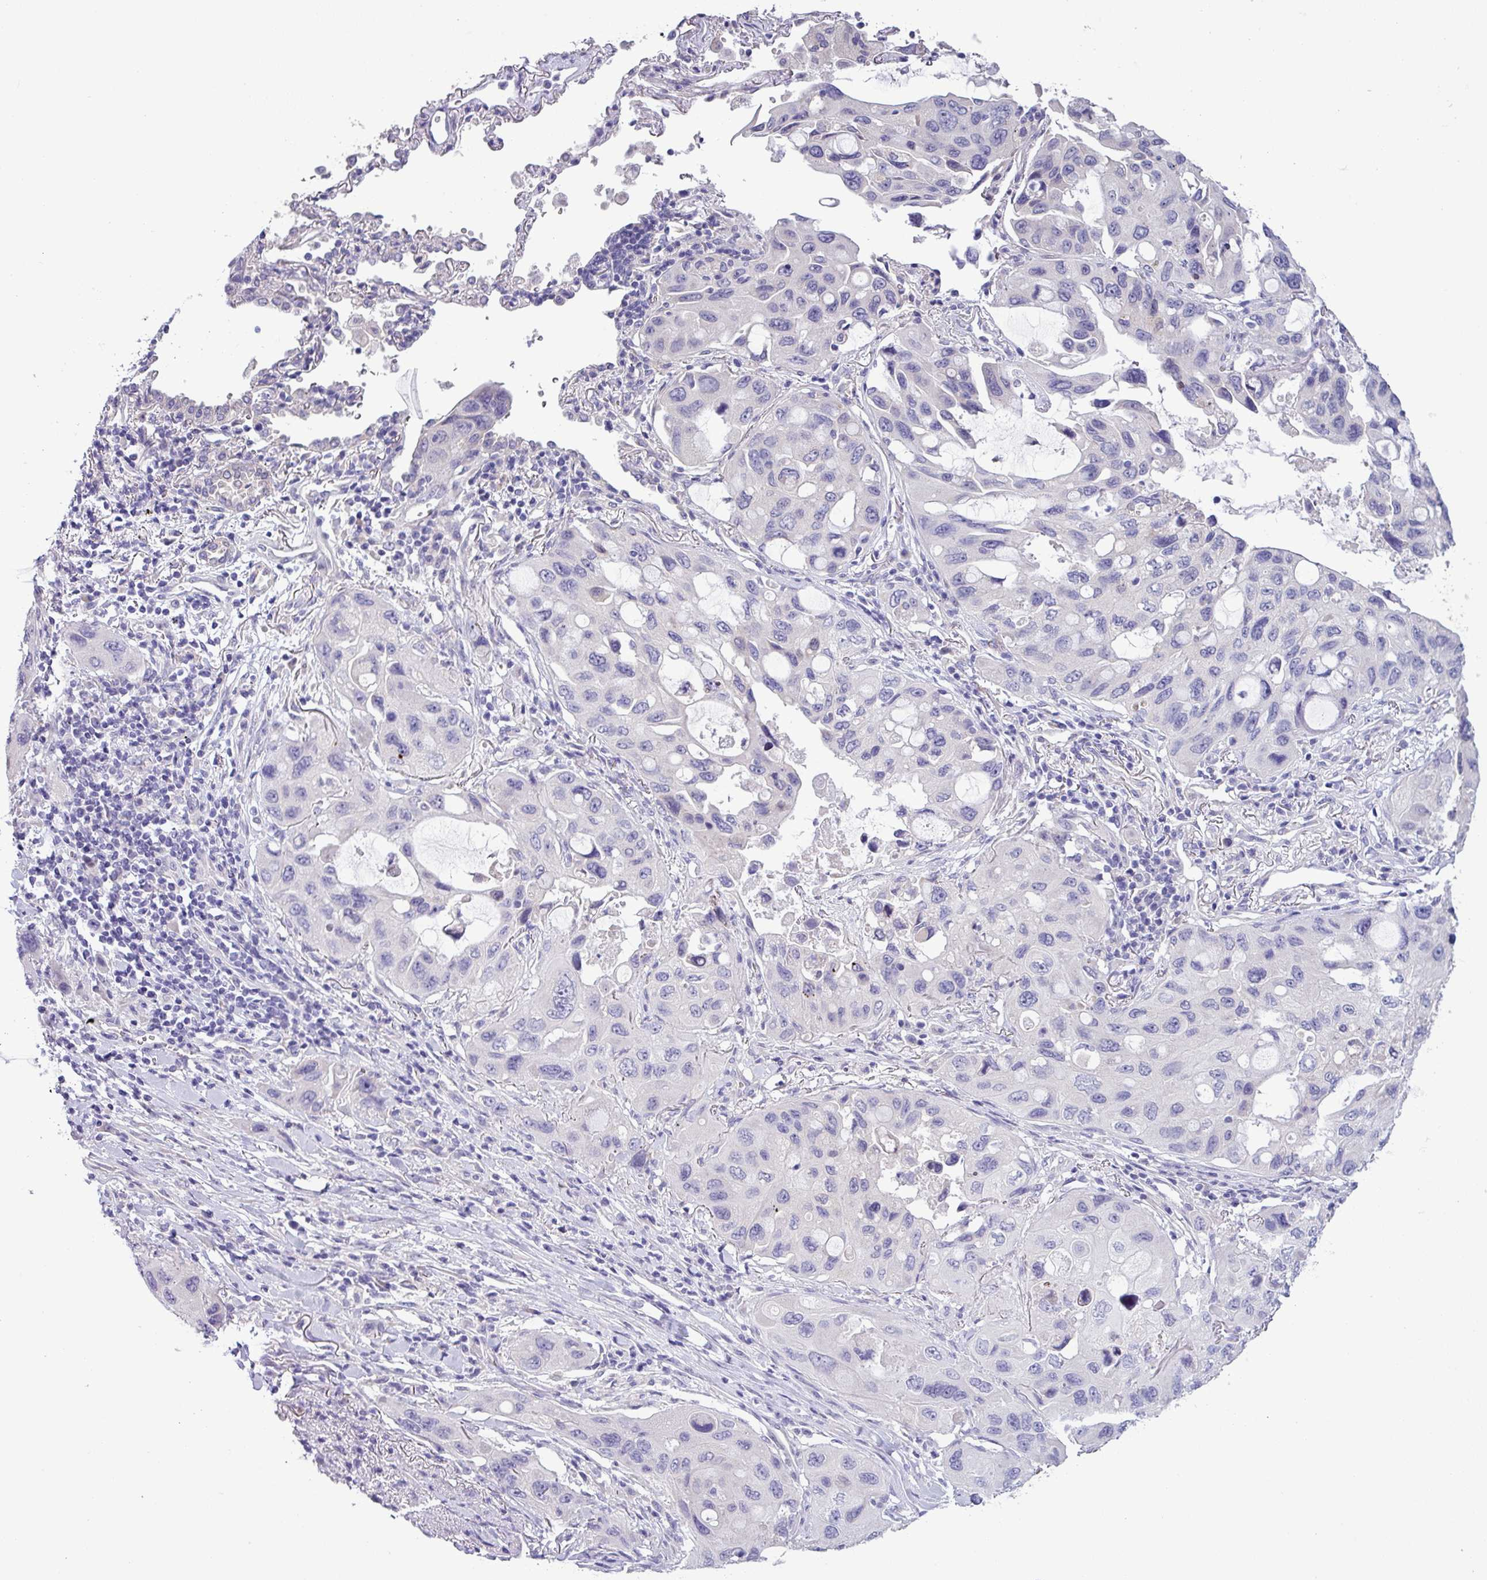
{"staining": {"intensity": "negative", "quantity": "none", "location": "none"}, "tissue": "lung cancer", "cell_type": "Tumor cells", "image_type": "cancer", "snomed": [{"axis": "morphology", "description": "Squamous cell carcinoma, NOS"}, {"axis": "topography", "description": "Lung"}], "caption": "High magnification brightfield microscopy of squamous cell carcinoma (lung) stained with DAB (3,3'-diaminobenzidine) (brown) and counterstained with hematoxylin (blue): tumor cells show no significant positivity.", "gene": "C20orf27", "patient": {"sex": "female", "age": 73}}